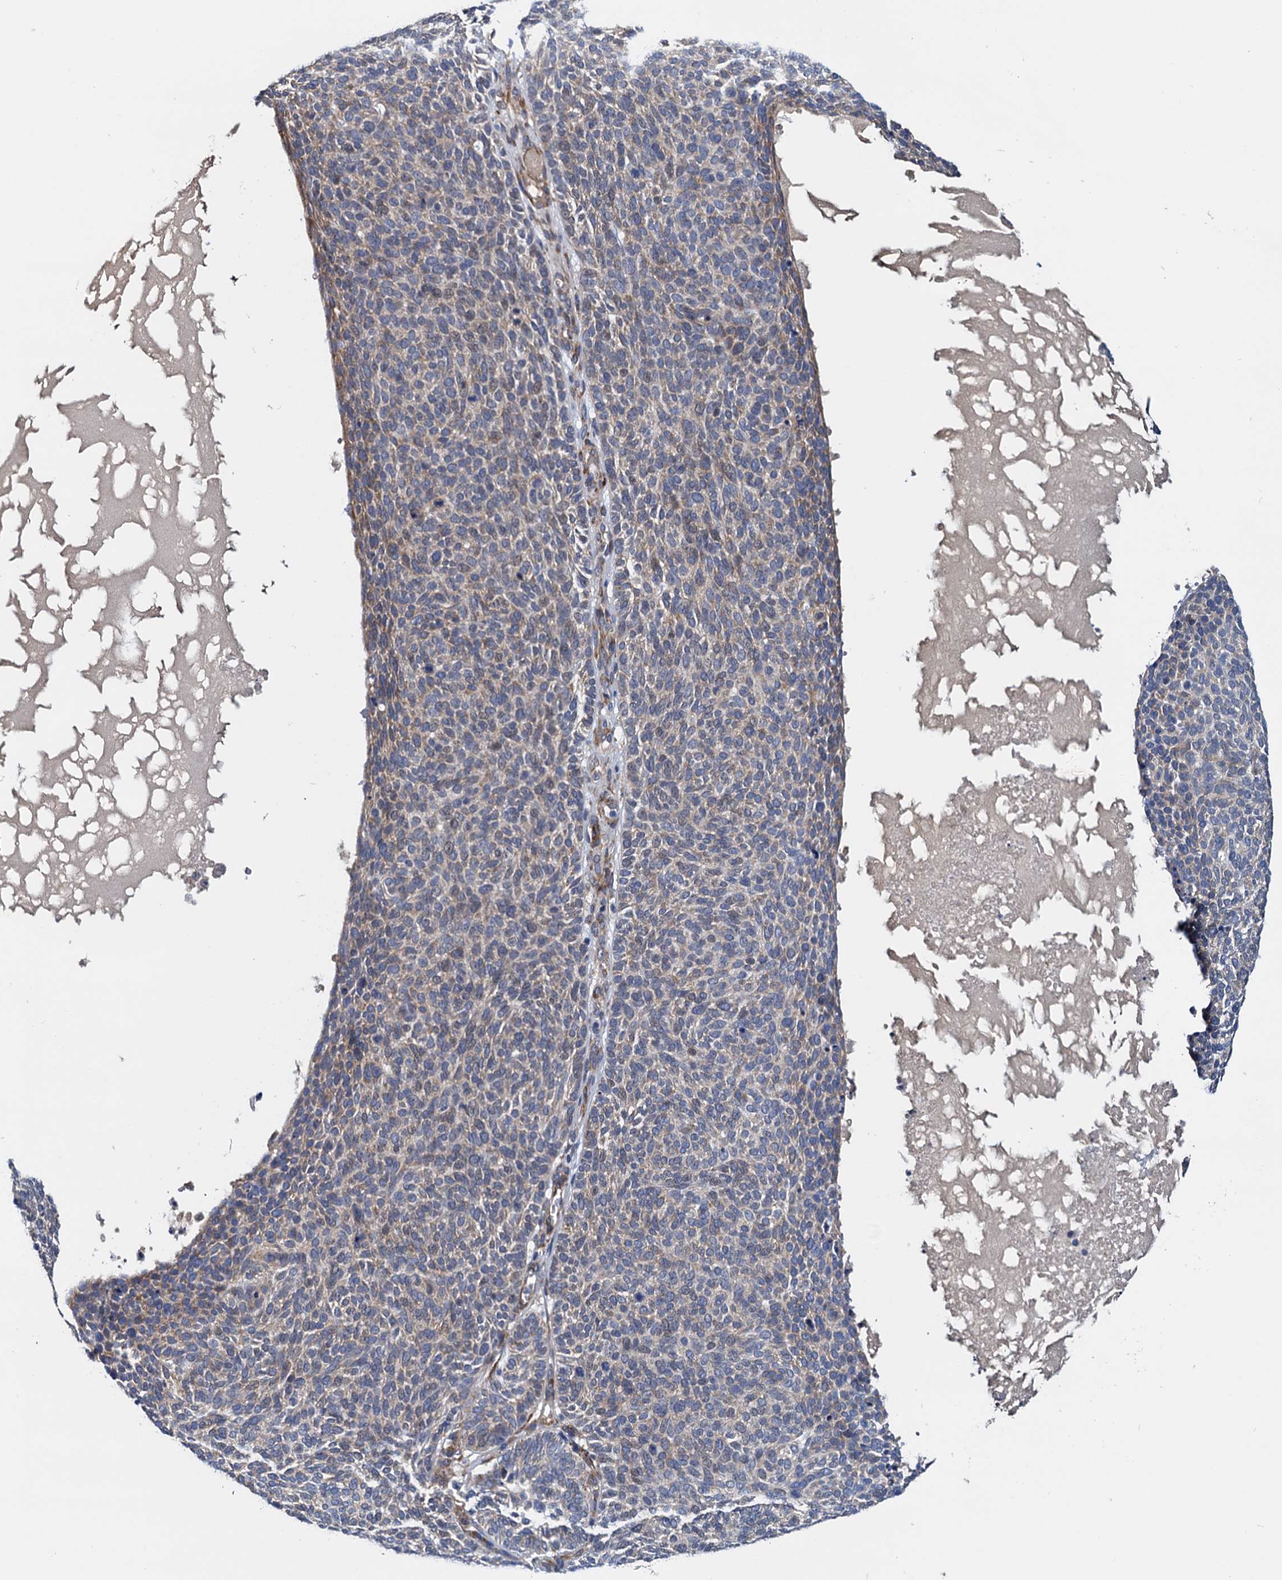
{"staining": {"intensity": "weak", "quantity": "25%-75%", "location": "cytoplasmic/membranous"}, "tissue": "skin cancer", "cell_type": "Tumor cells", "image_type": "cancer", "snomed": [{"axis": "morphology", "description": "Squamous cell carcinoma, NOS"}, {"axis": "topography", "description": "Skin"}], "caption": "Weak cytoplasmic/membranous staining for a protein is present in about 25%-75% of tumor cells of skin cancer using immunohistochemistry (IHC).", "gene": "RASSF9", "patient": {"sex": "female", "age": 90}}